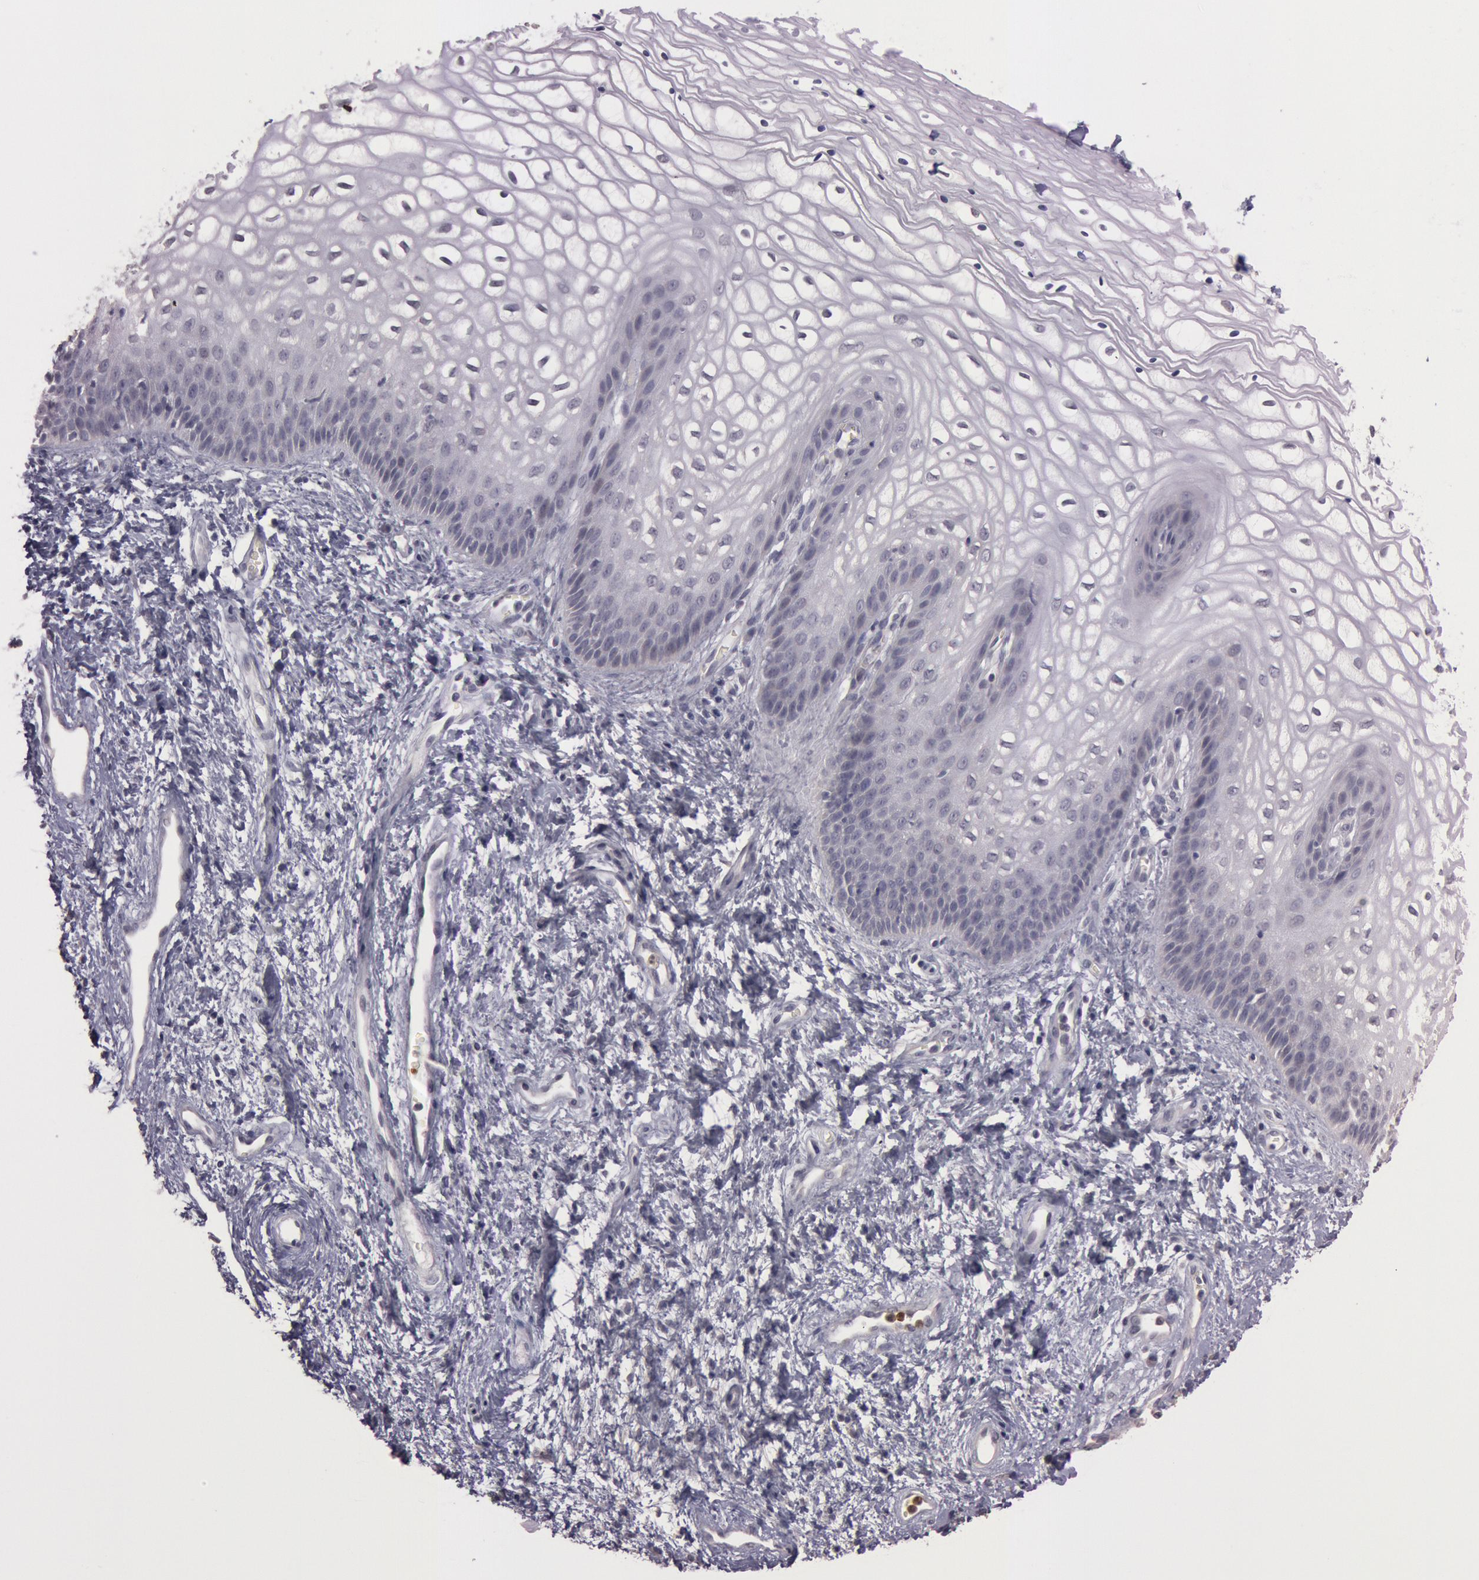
{"staining": {"intensity": "negative", "quantity": "none", "location": "none"}, "tissue": "vagina", "cell_type": "Squamous epithelial cells", "image_type": "normal", "snomed": [{"axis": "morphology", "description": "Normal tissue, NOS"}, {"axis": "topography", "description": "Vagina"}], "caption": "The micrograph shows no staining of squamous epithelial cells in normal vagina.", "gene": "KDM6A", "patient": {"sex": "female", "age": 34}}